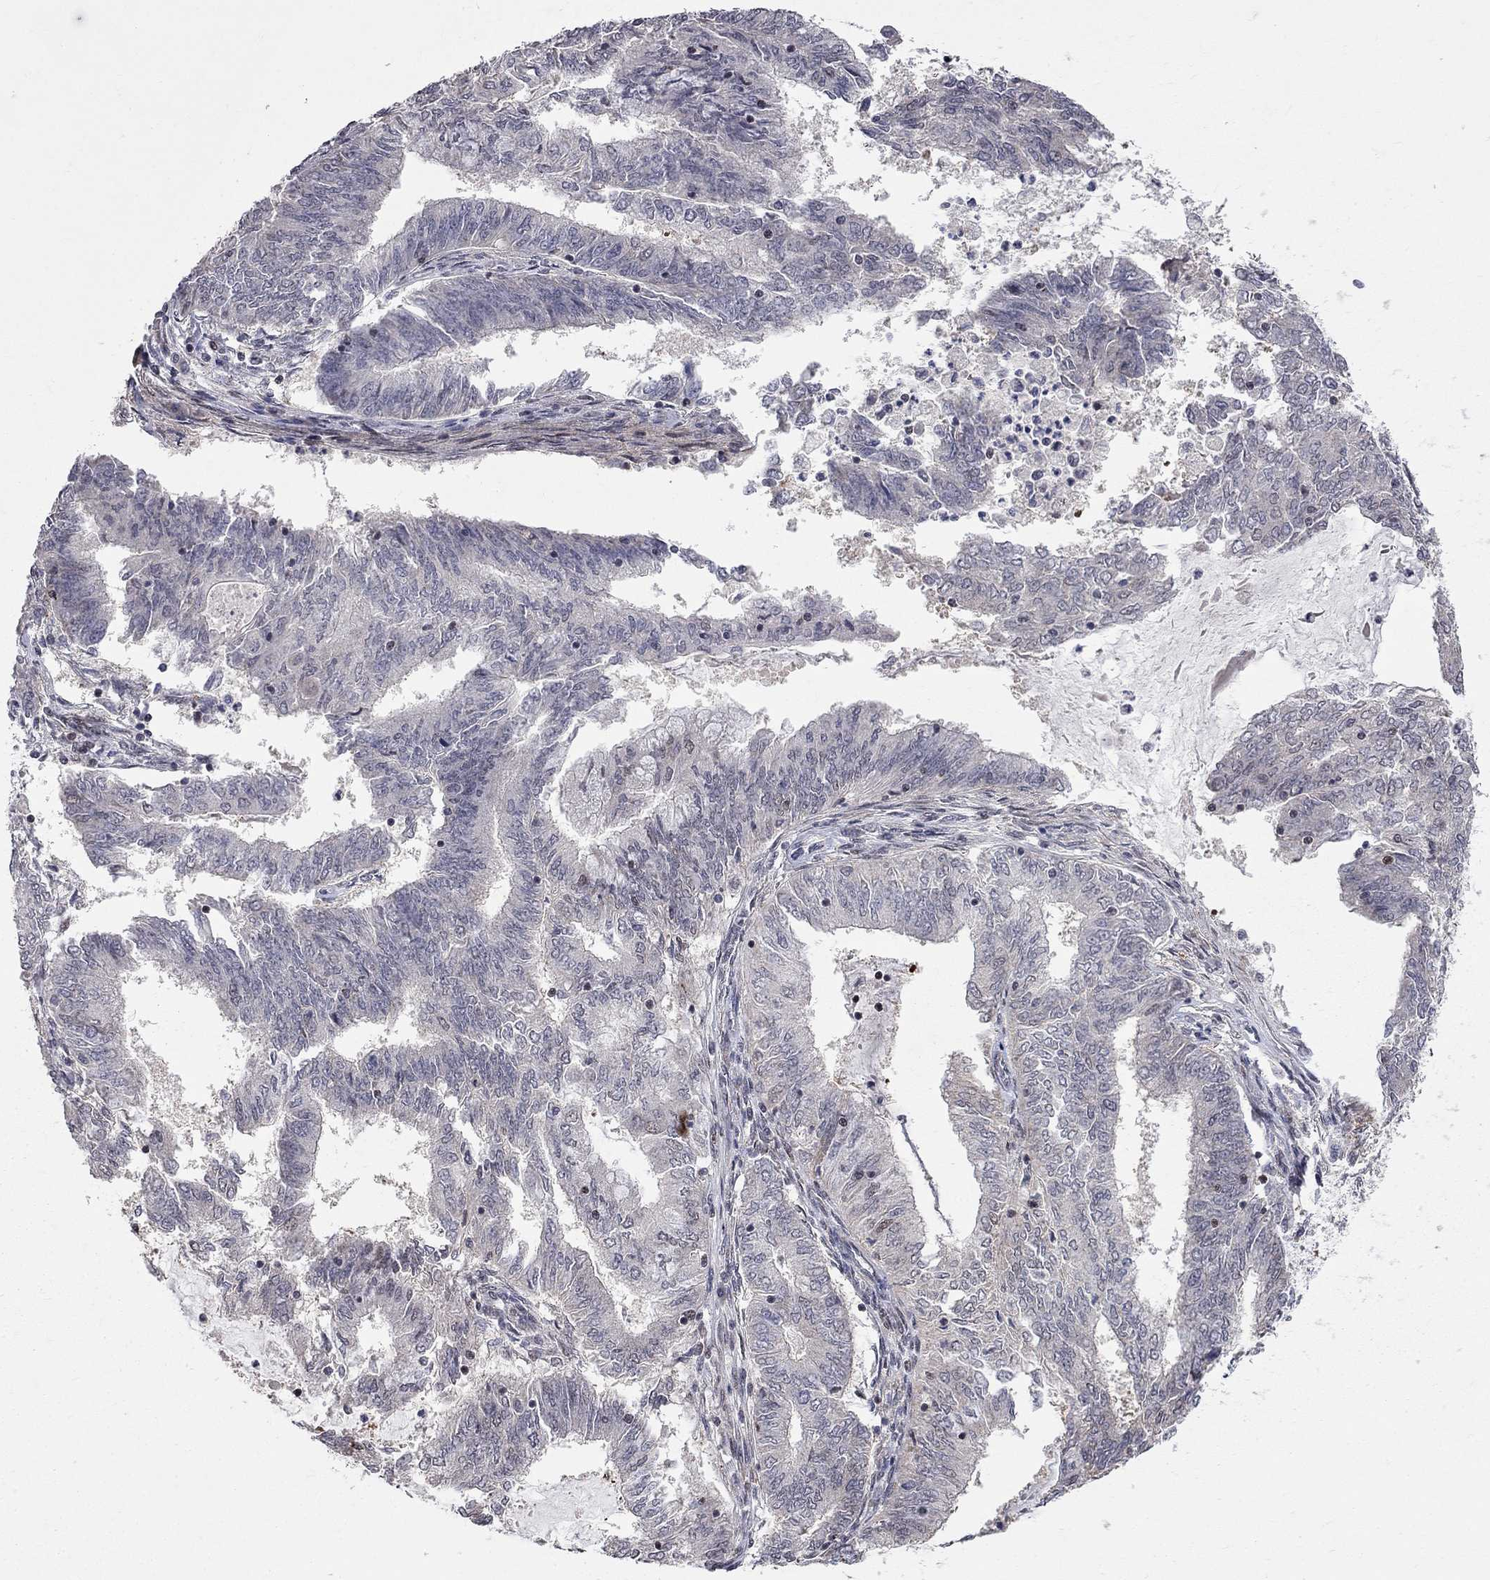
{"staining": {"intensity": "negative", "quantity": "none", "location": "none"}, "tissue": "endometrial cancer", "cell_type": "Tumor cells", "image_type": "cancer", "snomed": [{"axis": "morphology", "description": "Adenocarcinoma, NOS"}, {"axis": "topography", "description": "Endometrium"}], "caption": "Tumor cells show no significant staining in endometrial cancer (adenocarcinoma).", "gene": "HDAC3", "patient": {"sex": "female", "age": 62}}